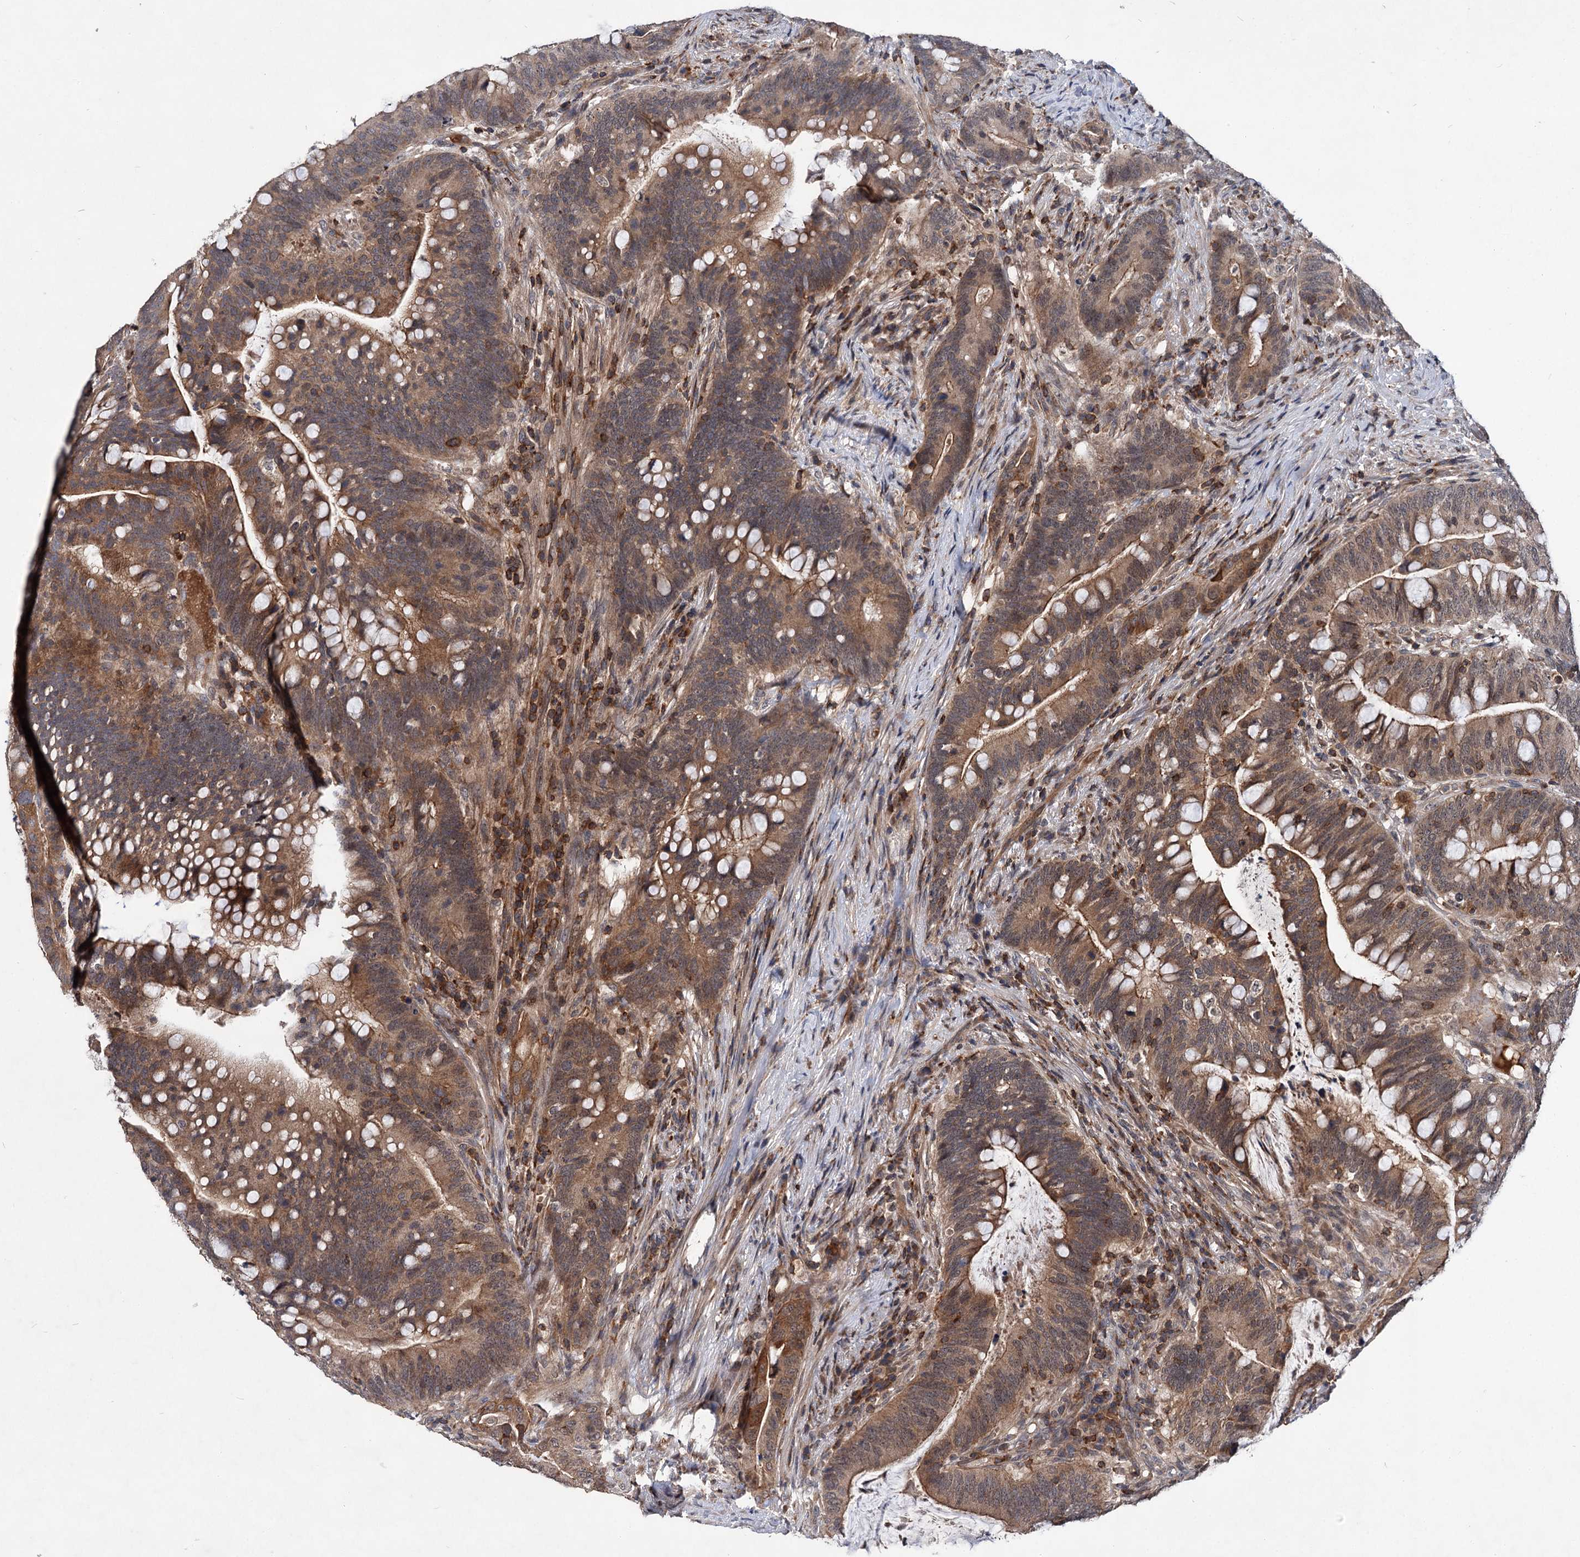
{"staining": {"intensity": "moderate", "quantity": ">75%", "location": "cytoplasmic/membranous,nuclear"}, "tissue": "colorectal cancer", "cell_type": "Tumor cells", "image_type": "cancer", "snomed": [{"axis": "morphology", "description": "Adenocarcinoma, NOS"}, {"axis": "topography", "description": "Colon"}], "caption": "There is medium levels of moderate cytoplasmic/membranous and nuclear expression in tumor cells of adenocarcinoma (colorectal), as demonstrated by immunohistochemical staining (brown color).", "gene": "ABLIM1", "patient": {"sex": "female", "age": 66}}